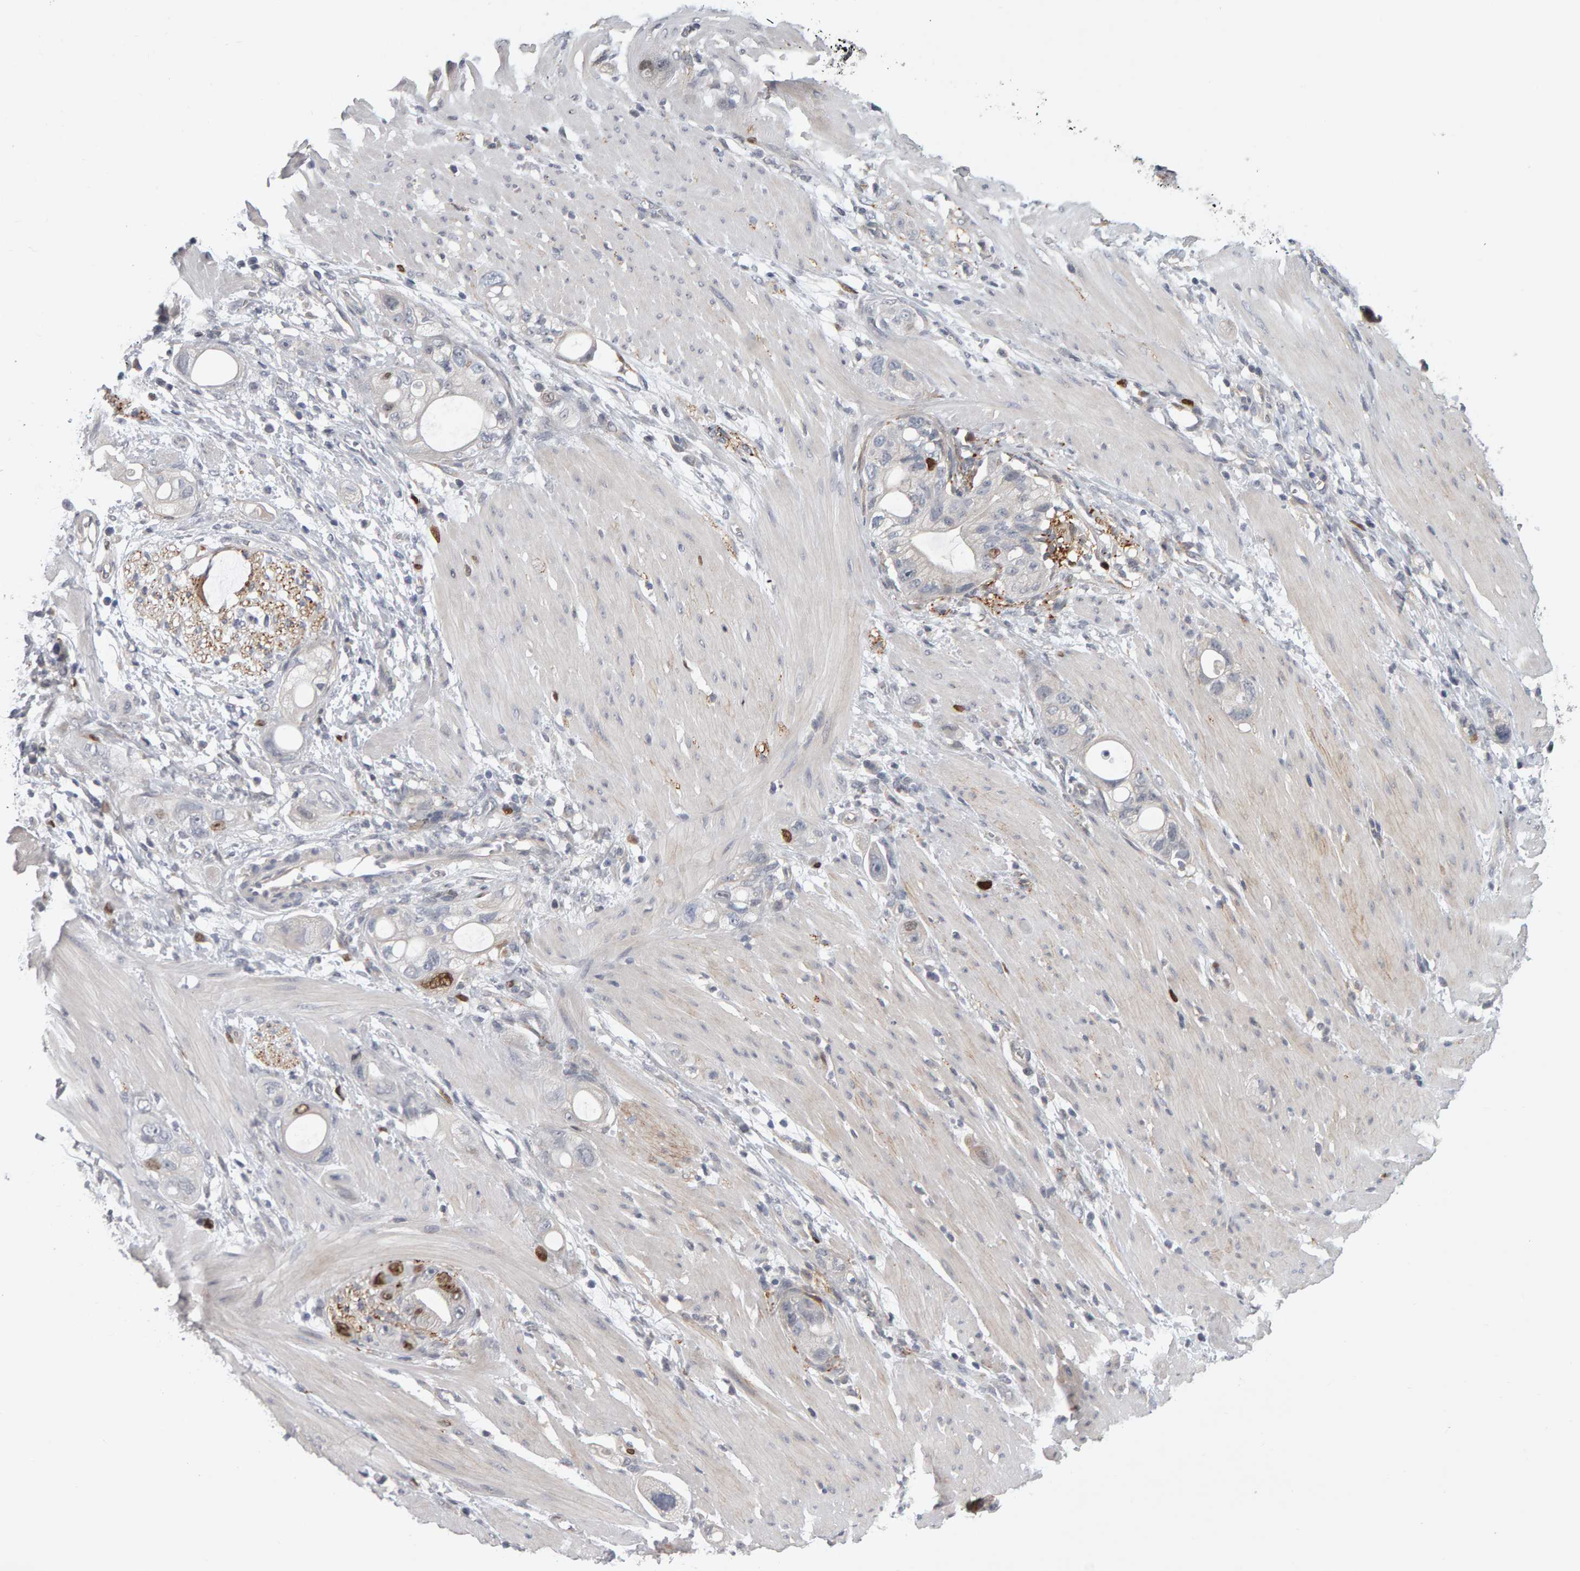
{"staining": {"intensity": "negative", "quantity": "none", "location": "none"}, "tissue": "stomach cancer", "cell_type": "Tumor cells", "image_type": "cancer", "snomed": [{"axis": "morphology", "description": "Adenocarcinoma, NOS"}, {"axis": "topography", "description": "Stomach"}, {"axis": "topography", "description": "Stomach, lower"}], "caption": "This photomicrograph is of adenocarcinoma (stomach) stained with immunohistochemistry (IHC) to label a protein in brown with the nuclei are counter-stained blue. There is no positivity in tumor cells.", "gene": "CDCA5", "patient": {"sex": "female", "age": 48}}